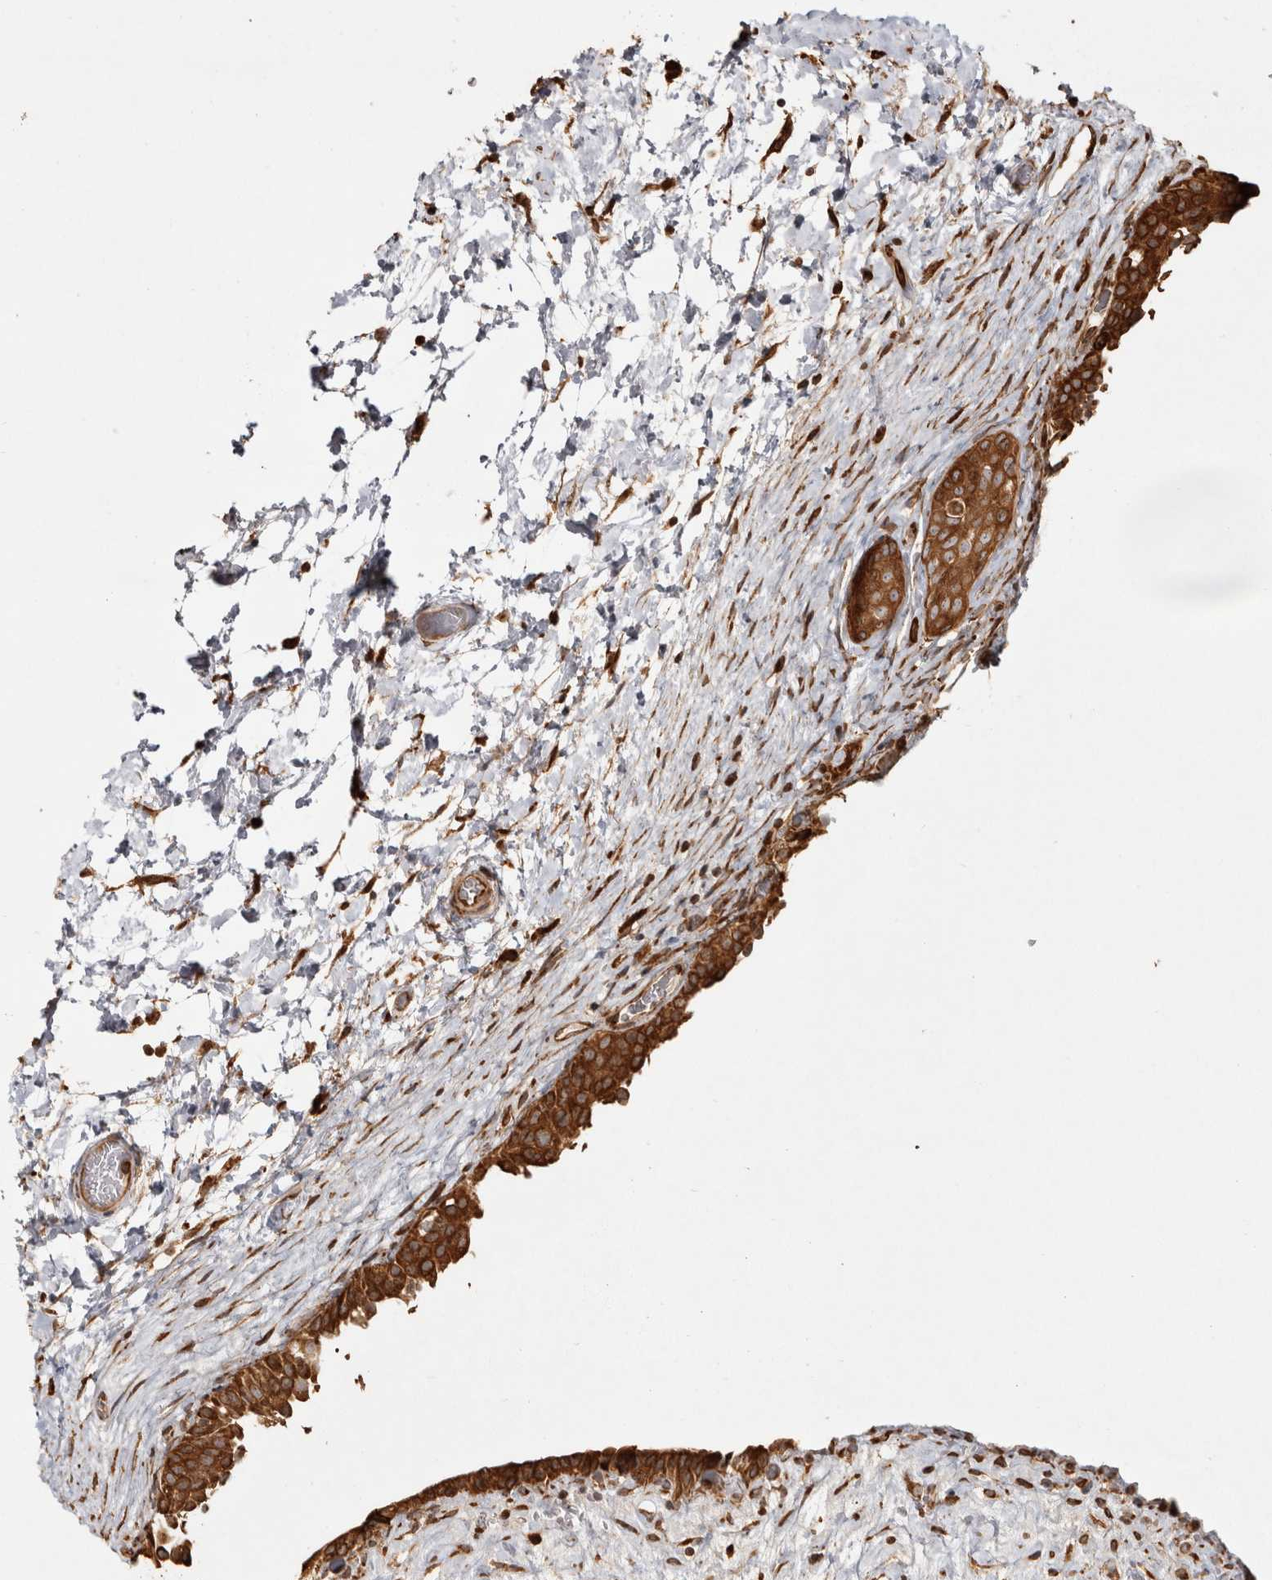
{"staining": {"intensity": "strong", "quantity": ">75%", "location": "cytoplasmic/membranous"}, "tissue": "urinary bladder", "cell_type": "Urothelial cells", "image_type": "normal", "snomed": [{"axis": "morphology", "description": "Normal tissue, NOS"}, {"axis": "topography", "description": "Urinary bladder"}], "caption": "Protein expression analysis of benign human urinary bladder reveals strong cytoplasmic/membranous staining in approximately >75% of urothelial cells.", "gene": "CAMSAP2", "patient": {"sex": "male", "age": 74}}